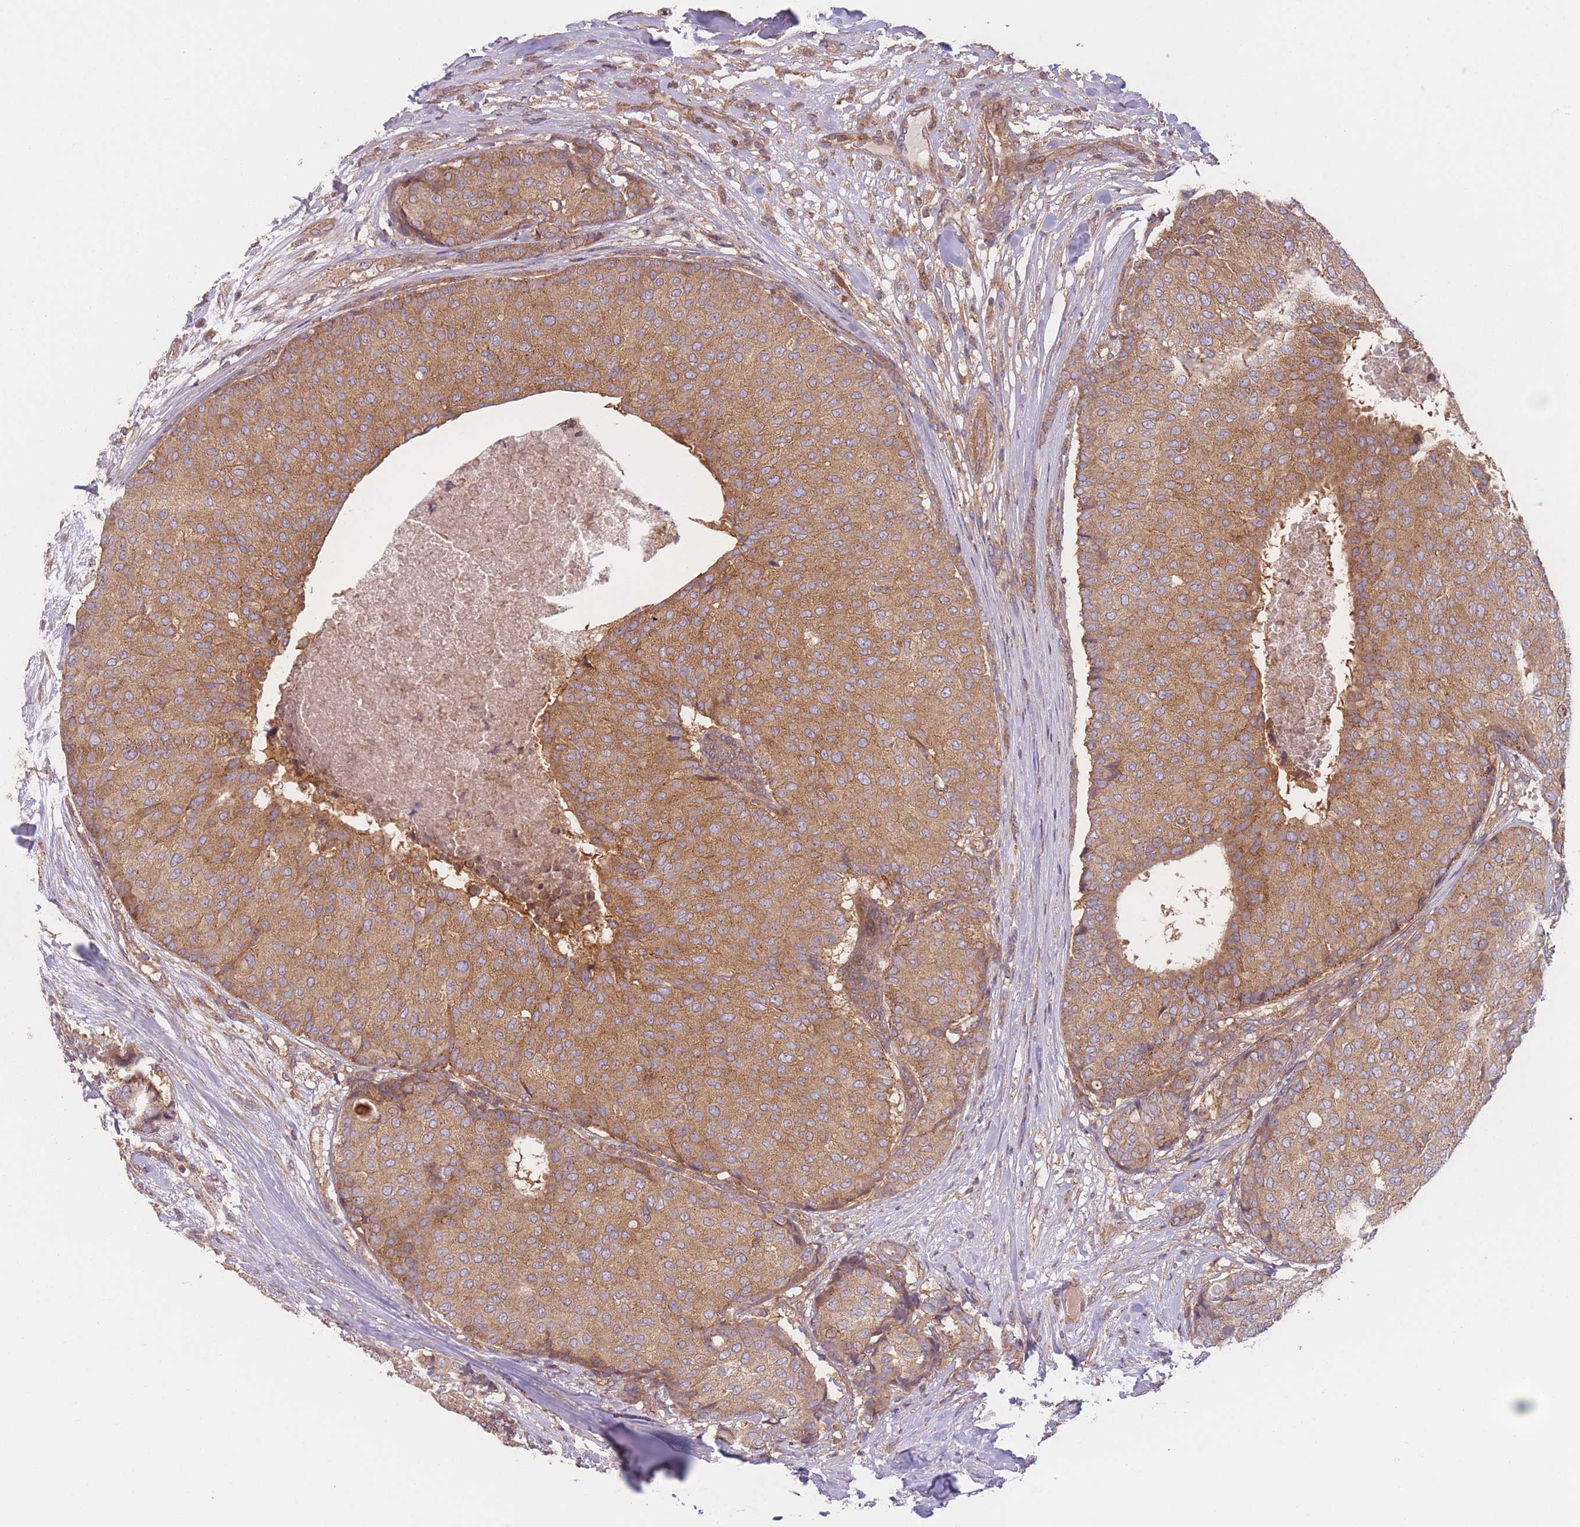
{"staining": {"intensity": "moderate", "quantity": ">75%", "location": "cytoplasmic/membranous"}, "tissue": "breast cancer", "cell_type": "Tumor cells", "image_type": "cancer", "snomed": [{"axis": "morphology", "description": "Duct carcinoma"}, {"axis": "topography", "description": "Breast"}], "caption": "High-magnification brightfield microscopy of infiltrating ductal carcinoma (breast) stained with DAB (3,3'-diaminobenzidine) (brown) and counterstained with hematoxylin (blue). tumor cells exhibit moderate cytoplasmic/membranous positivity is appreciated in approximately>75% of cells.", "gene": "WASHC2A", "patient": {"sex": "female", "age": 75}}